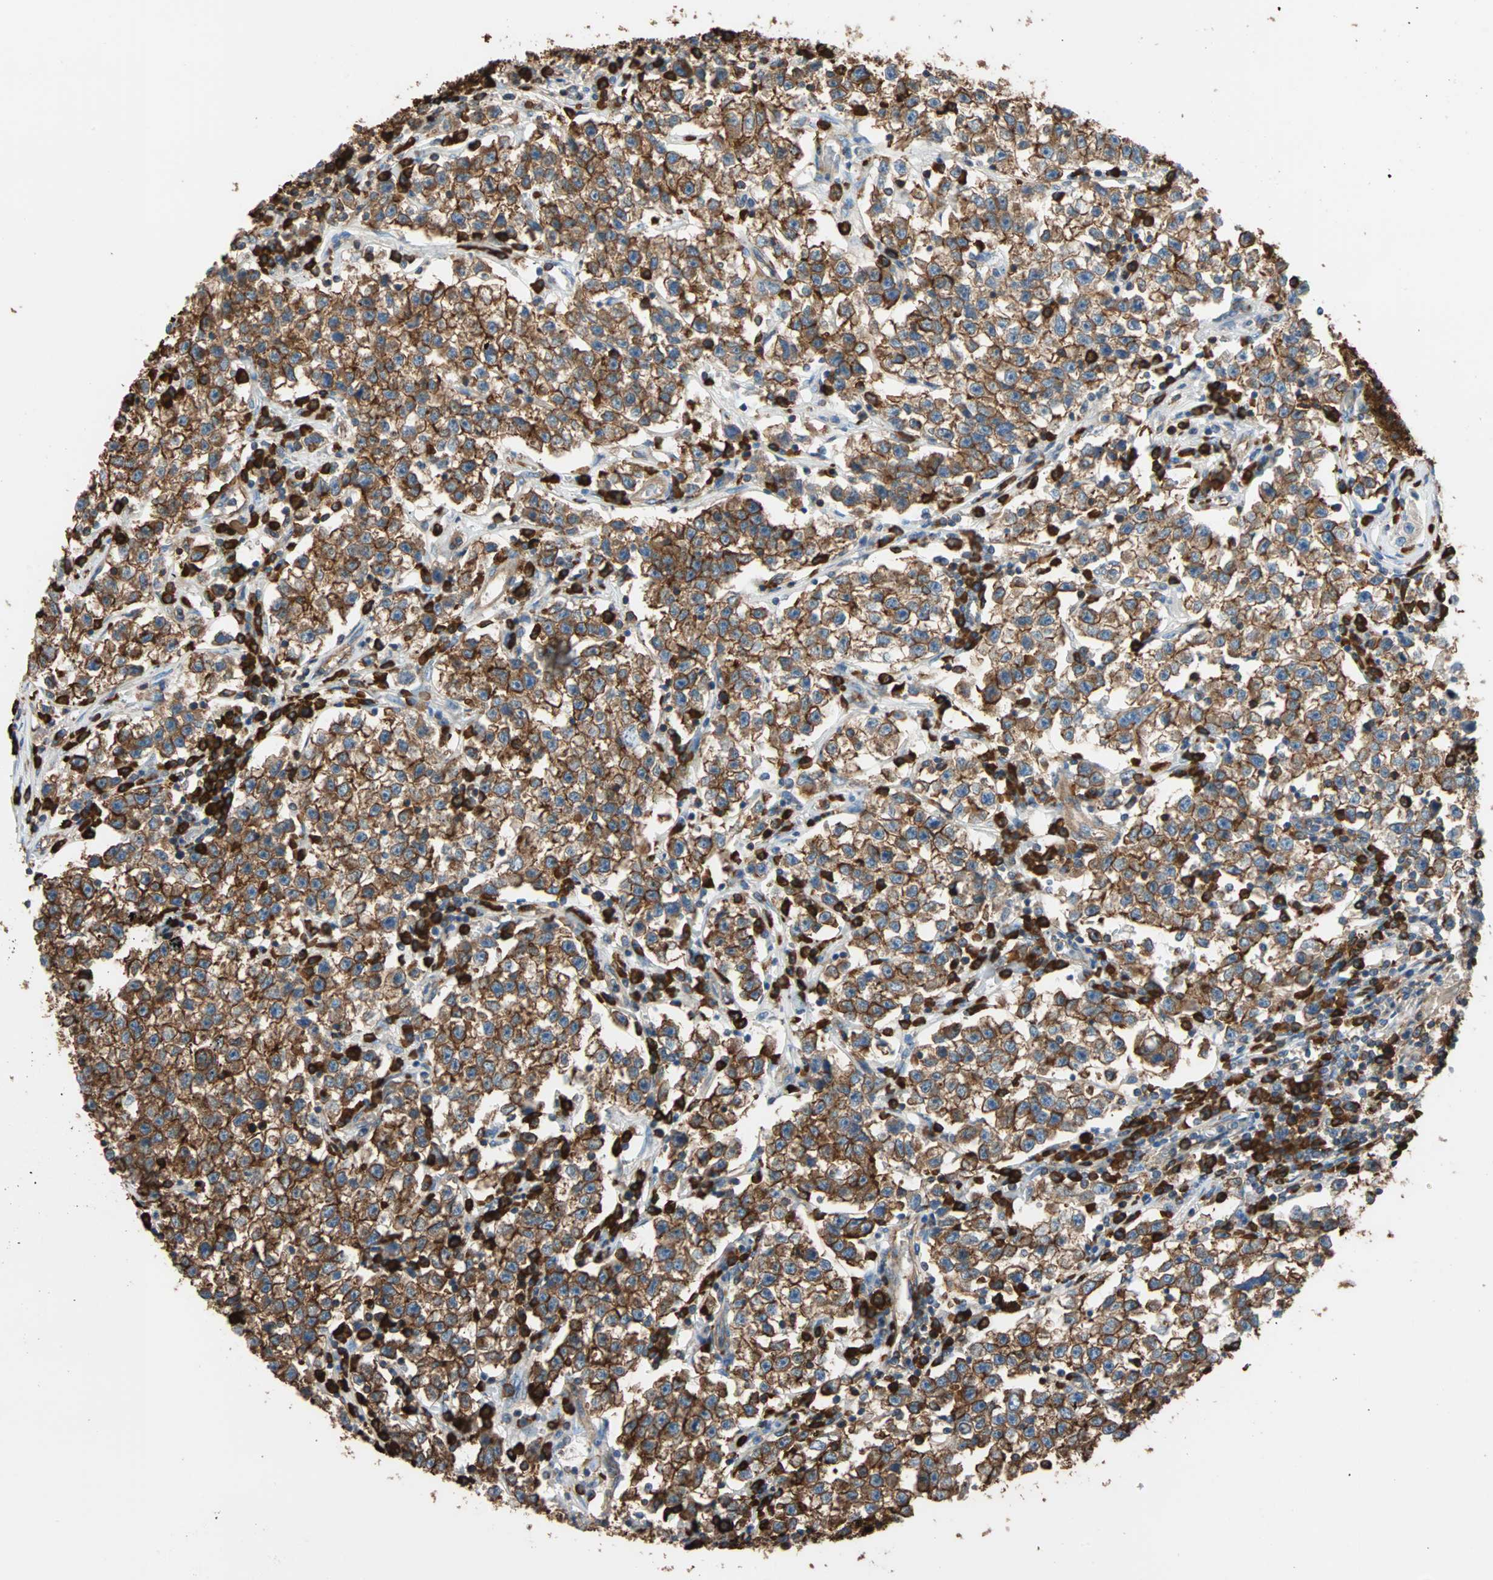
{"staining": {"intensity": "strong", "quantity": ">75%", "location": "cytoplasmic/membranous"}, "tissue": "testis cancer", "cell_type": "Tumor cells", "image_type": "cancer", "snomed": [{"axis": "morphology", "description": "Seminoma, NOS"}, {"axis": "topography", "description": "Testis"}], "caption": "Testis cancer stained with a protein marker exhibits strong staining in tumor cells.", "gene": "EEF2", "patient": {"sex": "male", "age": 22}}